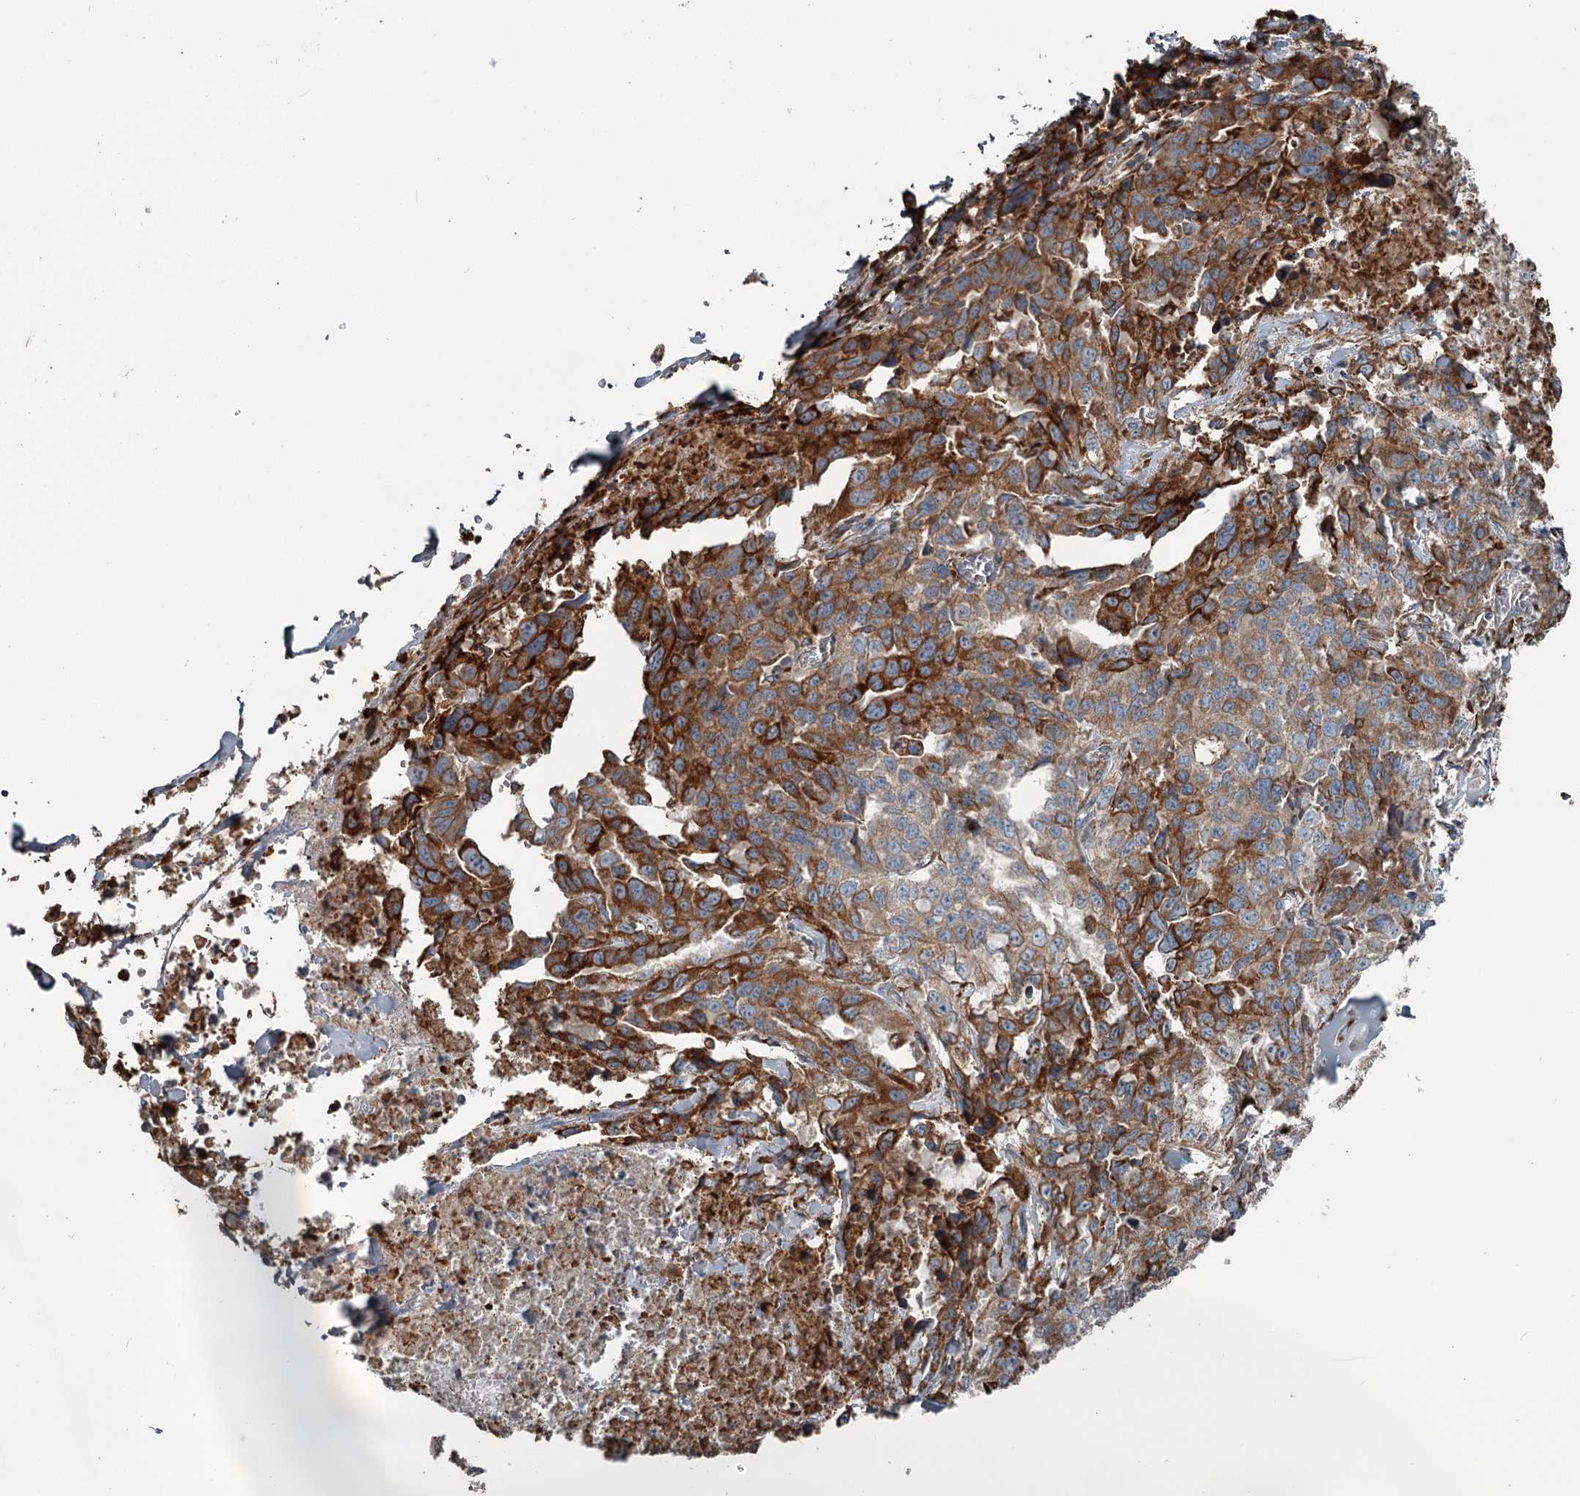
{"staining": {"intensity": "strong", "quantity": "25%-75%", "location": "cytoplasmic/membranous"}, "tissue": "lung cancer", "cell_type": "Tumor cells", "image_type": "cancer", "snomed": [{"axis": "morphology", "description": "Adenocarcinoma, NOS"}, {"axis": "topography", "description": "Lung"}], "caption": "Approximately 25%-75% of tumor cells in human lung cancer (adenocarcinoma) display strong cytoplasmic/membranous protein positivity as visualized by brown immunohistochemical staining.", "gene": "RASSF8", "patient": {"sex": "female", "age": 51}}